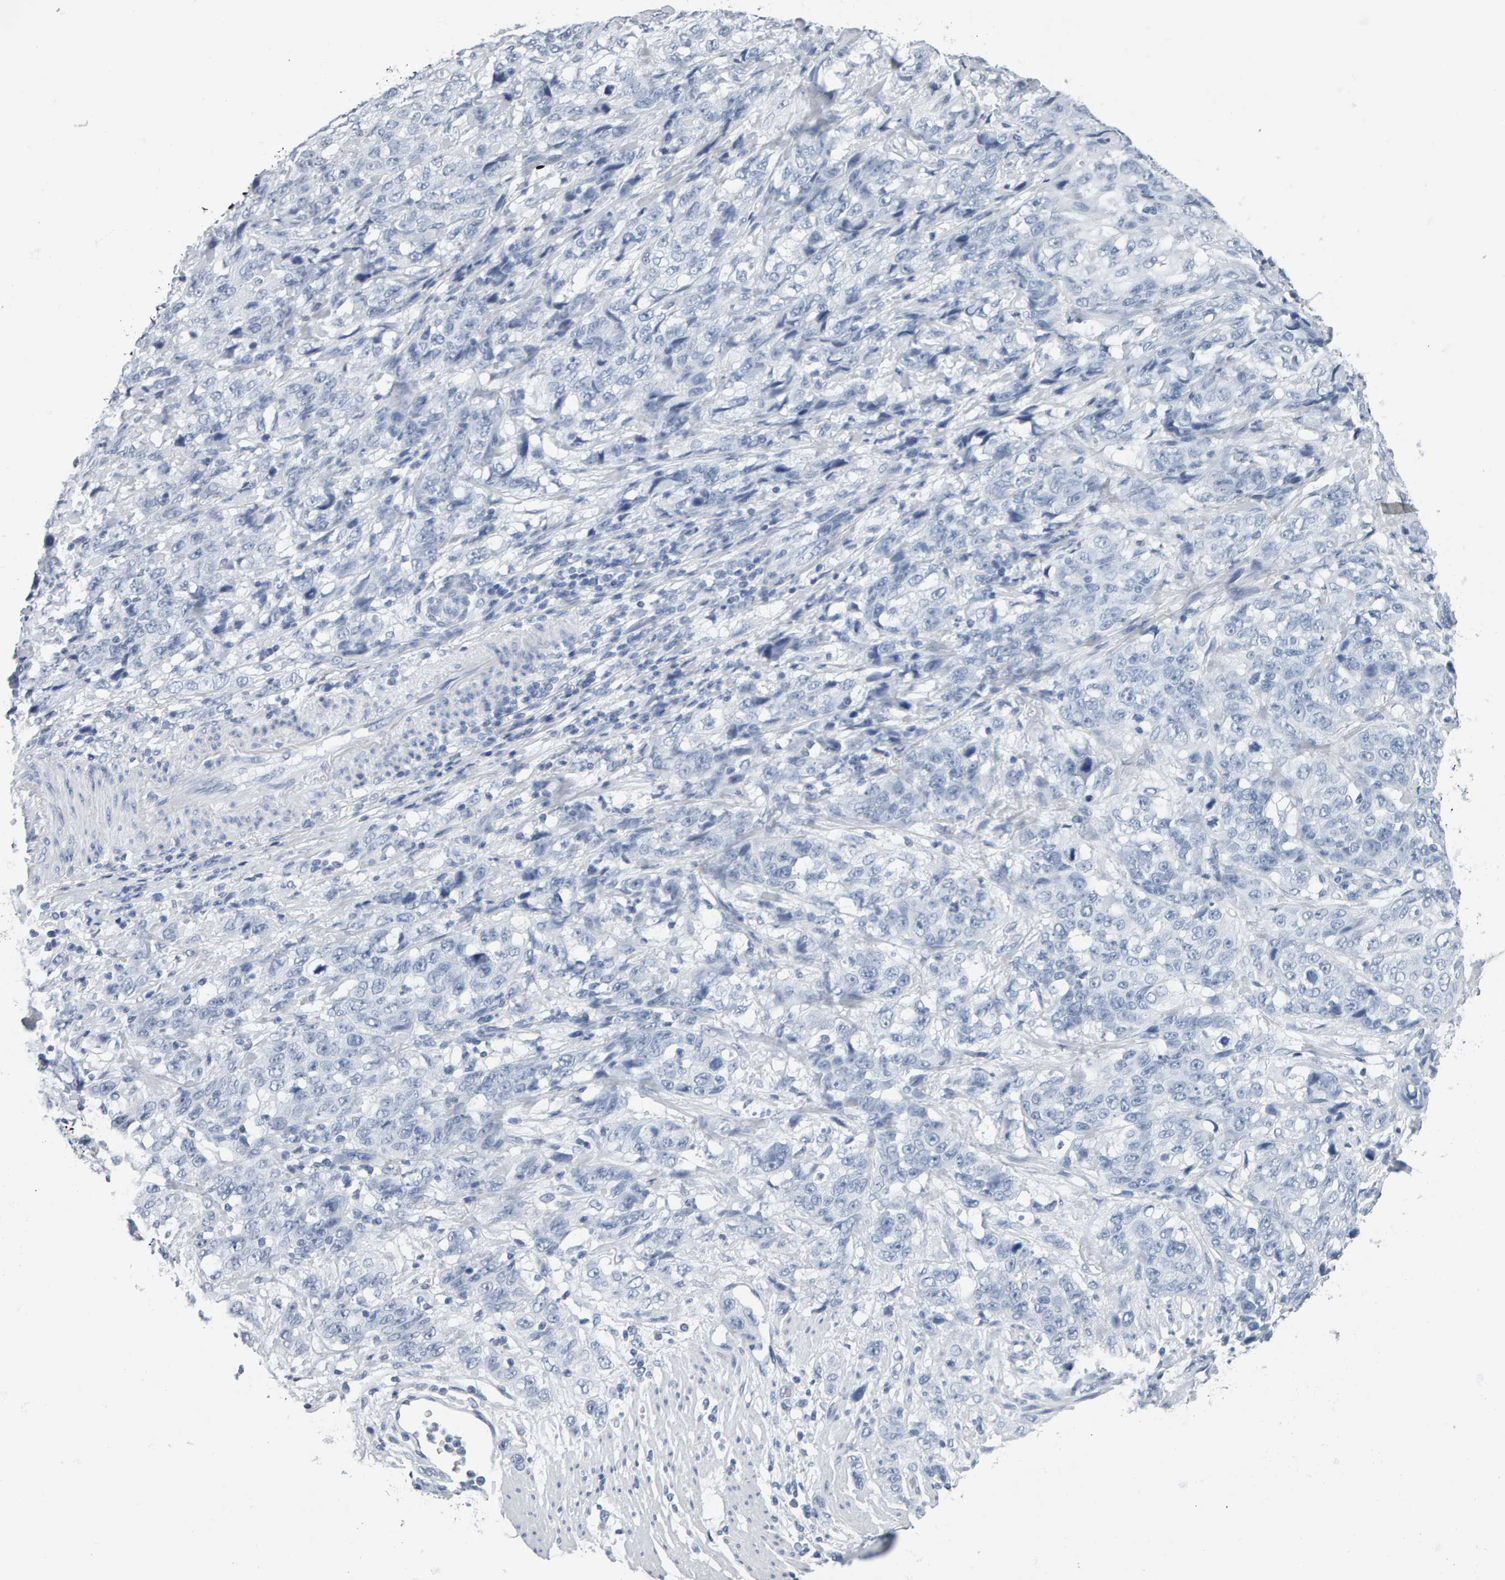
{"staining": {"intensity": "negative", "quantity": "none", "location": "none"}, "tissue": "stomach cancer", "cell_type": "Tumor cells", "image_type": "cancer", "snomed": [{"axis": "morphology", "description": "Adenocarcinoma, NOS"}, {"axis": "topography", "description": "Stomach"}], "caption": "Immunohistochemical staining of stomach cancer (adenocarcinoma) reveals no significant positivity in tumor cells.", "gene": "SPACA3", "patient": {"sex": "male", "age": 48}}